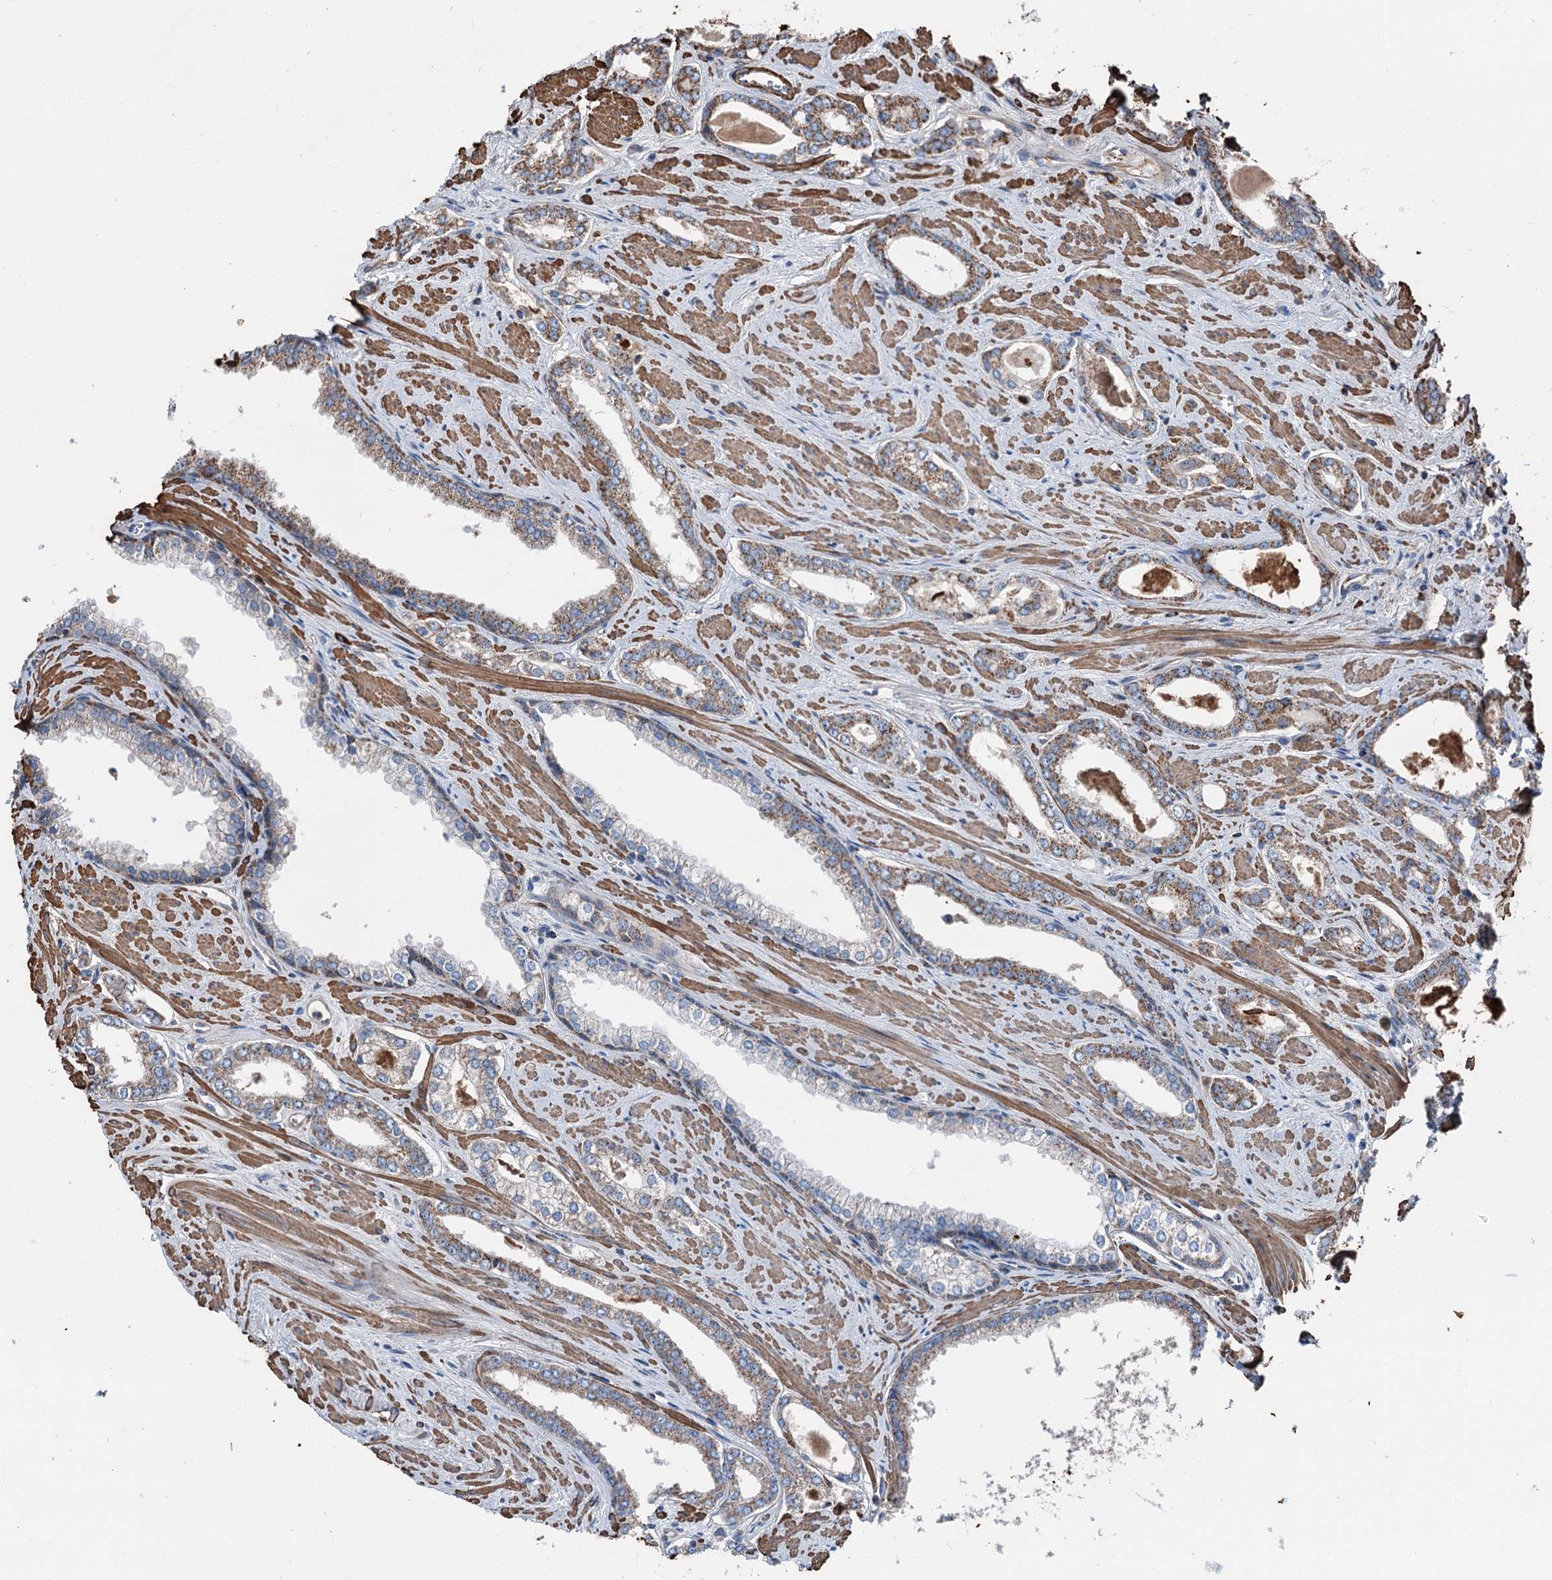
{"staining": {"intensity": "moderate", "quantity": ">75%", "location": "cytoplasmic/membranous"}, "tissue": "prostate cancer", "cell_type": "Tumor cells", "image_type": "cancer", "snomed": [{"axis": "morphology", "description": "Adenocarcinoma, Low grade"}, {"axis": "topography", "description": "Prostate and seminal vesicle, NOS"}], "caption": "DAB immunohistochemical staining of prostate cancer (low-grade adenocarcinoma) shows moderate cytoplasmic/membranous protein staining in about >75% of tumor cells.", "gene": "DDIAS", "patient": {"sex": "male", "age": 60}}